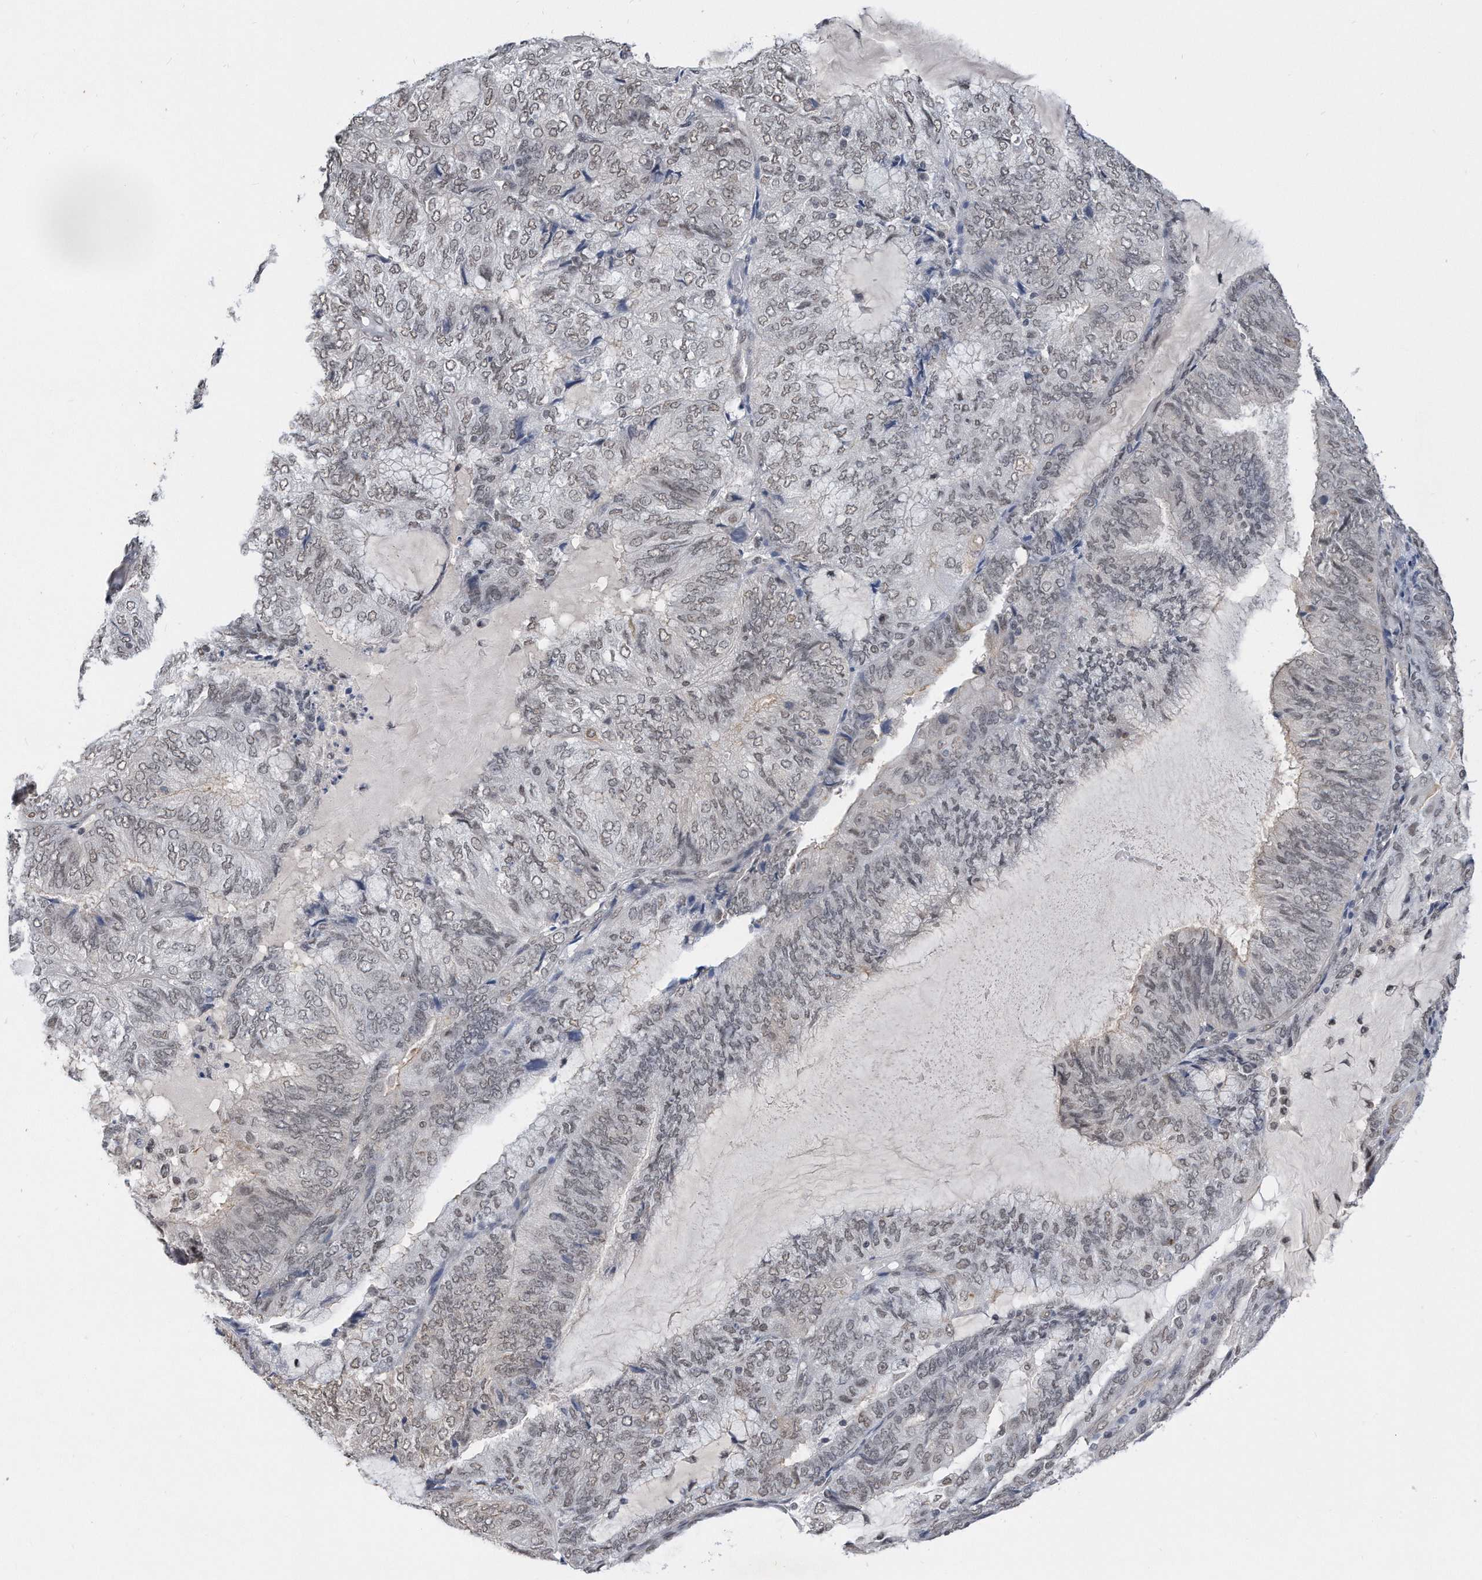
{"staining": {"intensity": "moderate", "quantity": "25%-75%", "location": "nuclear"}, "tissue": "endometrial cancer", "cell_type": "Tumor cells", "image_type": "cancer", "snomed": [{"axis": "morphology", "description": "Adenocarcinoma, NOS"}, {"axis": "topography", "description": "Endometrium"}], "caption": "IHC histopathology image of human adenocarcinoma (endometrial) stained for a protein (brown), which displays medium levels of moderate nuclear positivity in about 25%-75% of tumor cells.", "gene": "TP53INP1", "patient": {"sex": "female", "age": 81}}